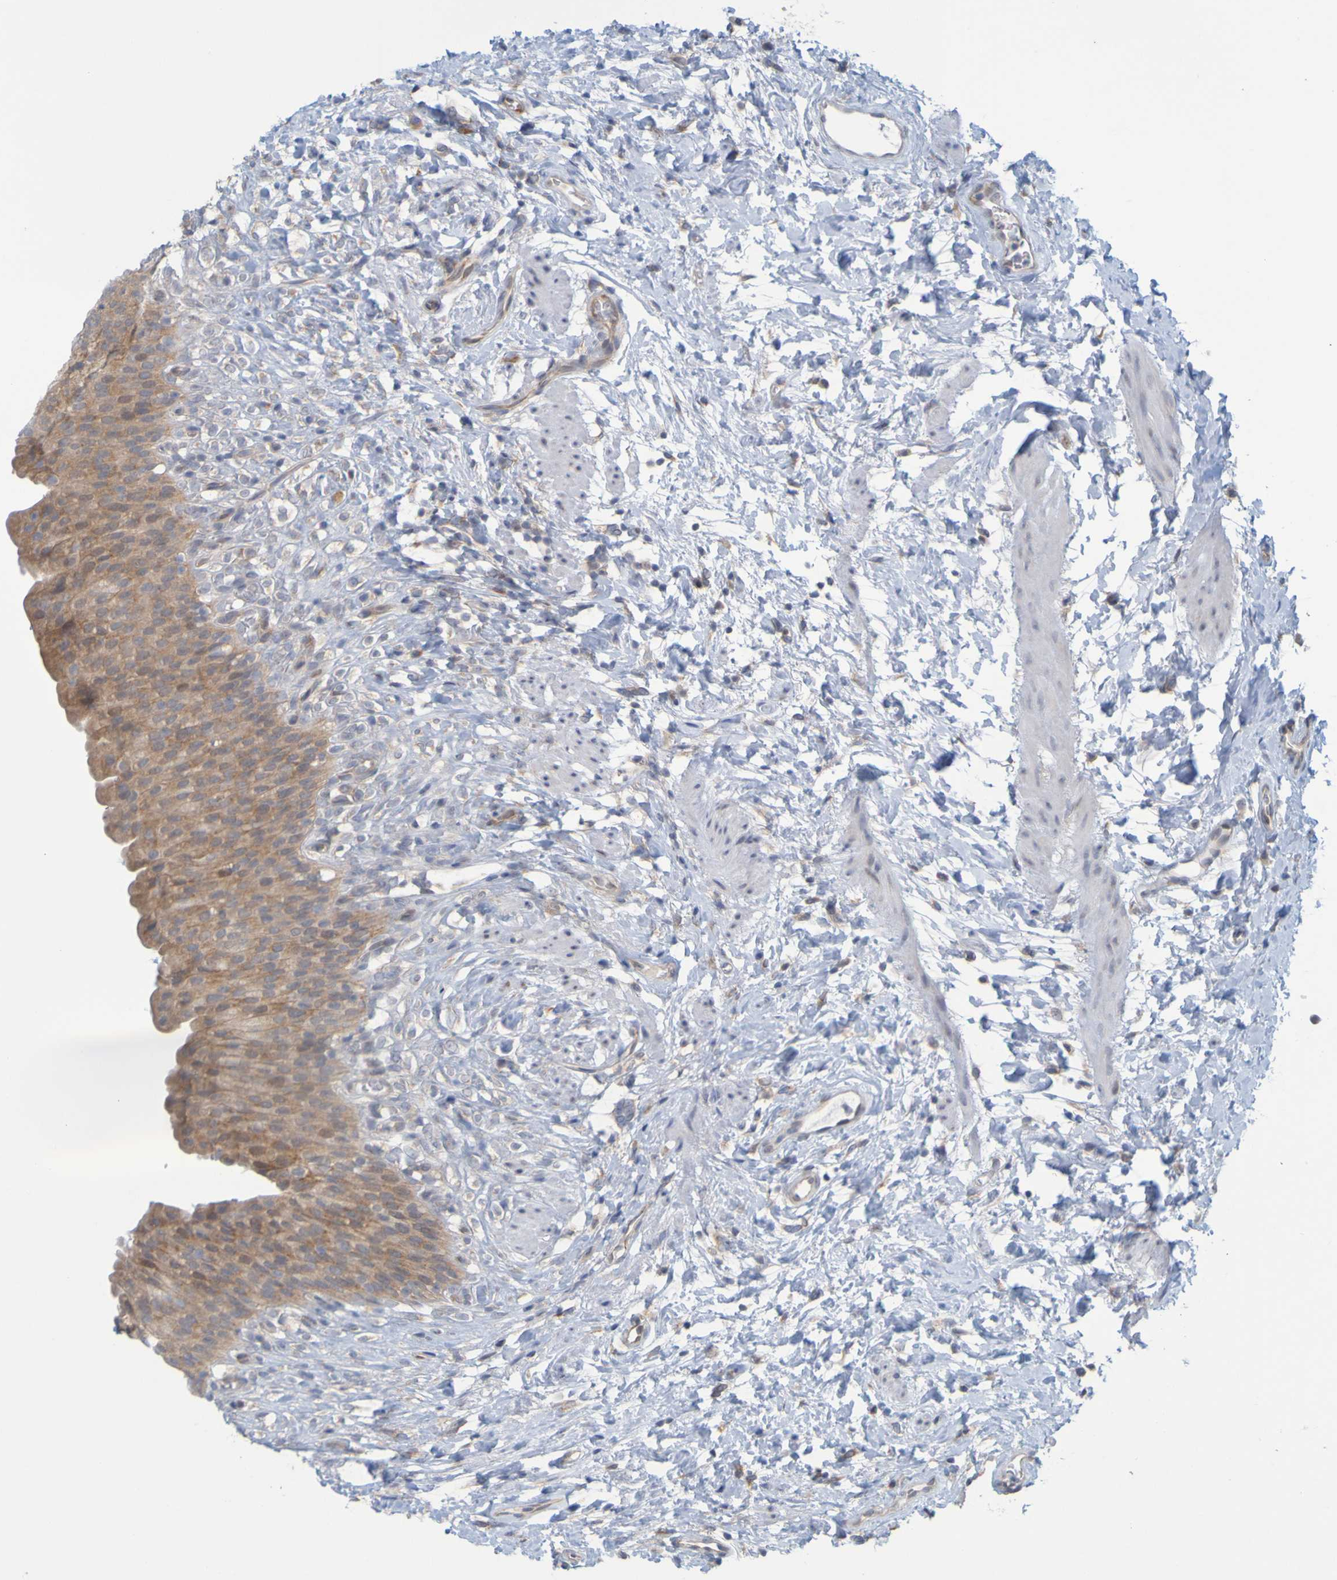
{"staining": {"intensity": "moderate", "quantity": ">75%", "location": "cytoplasmic/membranous"}, "tissue": "urinary bladder", "cell_type": "Urothelial cells", "image_type": "normal", "snomed": [{"axis": "morphology", "description": "Normal tissue, NOS"}, {"axis": "topography", "description": "Urinary bladder"}], "caption": "Urothelial cells show moderate cytoplasmic/membranous positivity in about >75% of cells in benign urinary bladder. (Brightfield microscopy of DAB IHC at high magnification).", "gene": "MOGS", "patient": {"sex": "female", "age": 79}}